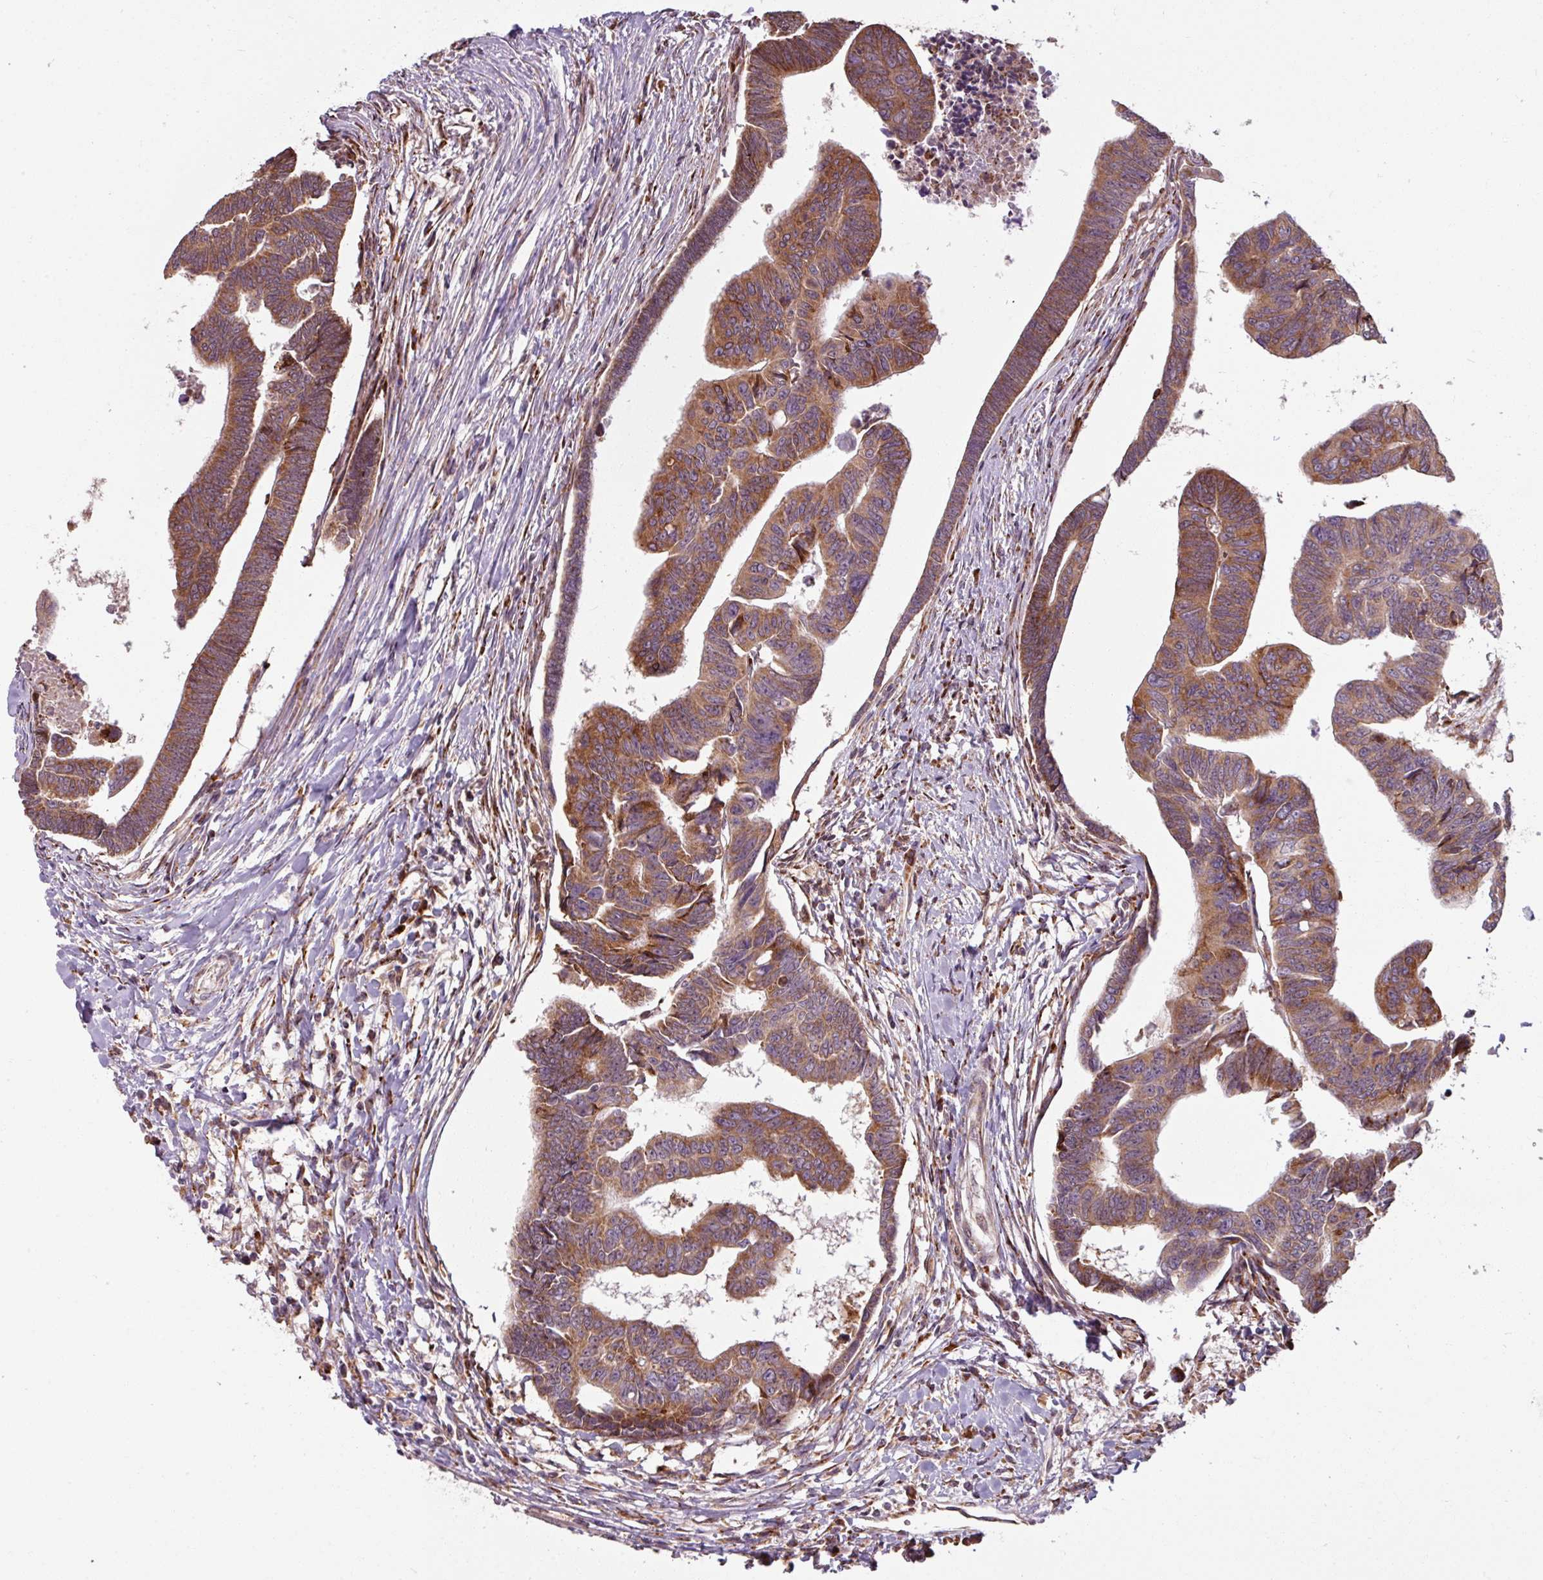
{"staining": {"intensity": "moderate", "quantity": ">75%", "location": "cytoplasmic/membranous"}, "tissue": "colorectal cancer", "cell_type": "Tumor cells", "image_type": "cancer", "snomed": [{"axis": "morphology", "description": "Adenocarcinoma, NOS"}, {"axis": "topography", "description": "Rectum"}], "caption": "Protein analysis of colorectal cancer tissue shows moderate cytoplasmic/membranous expression in approximately >75% of tumor cells.", "gene": "MAGT1", "patient": {"sex": "female", "age": 65}}